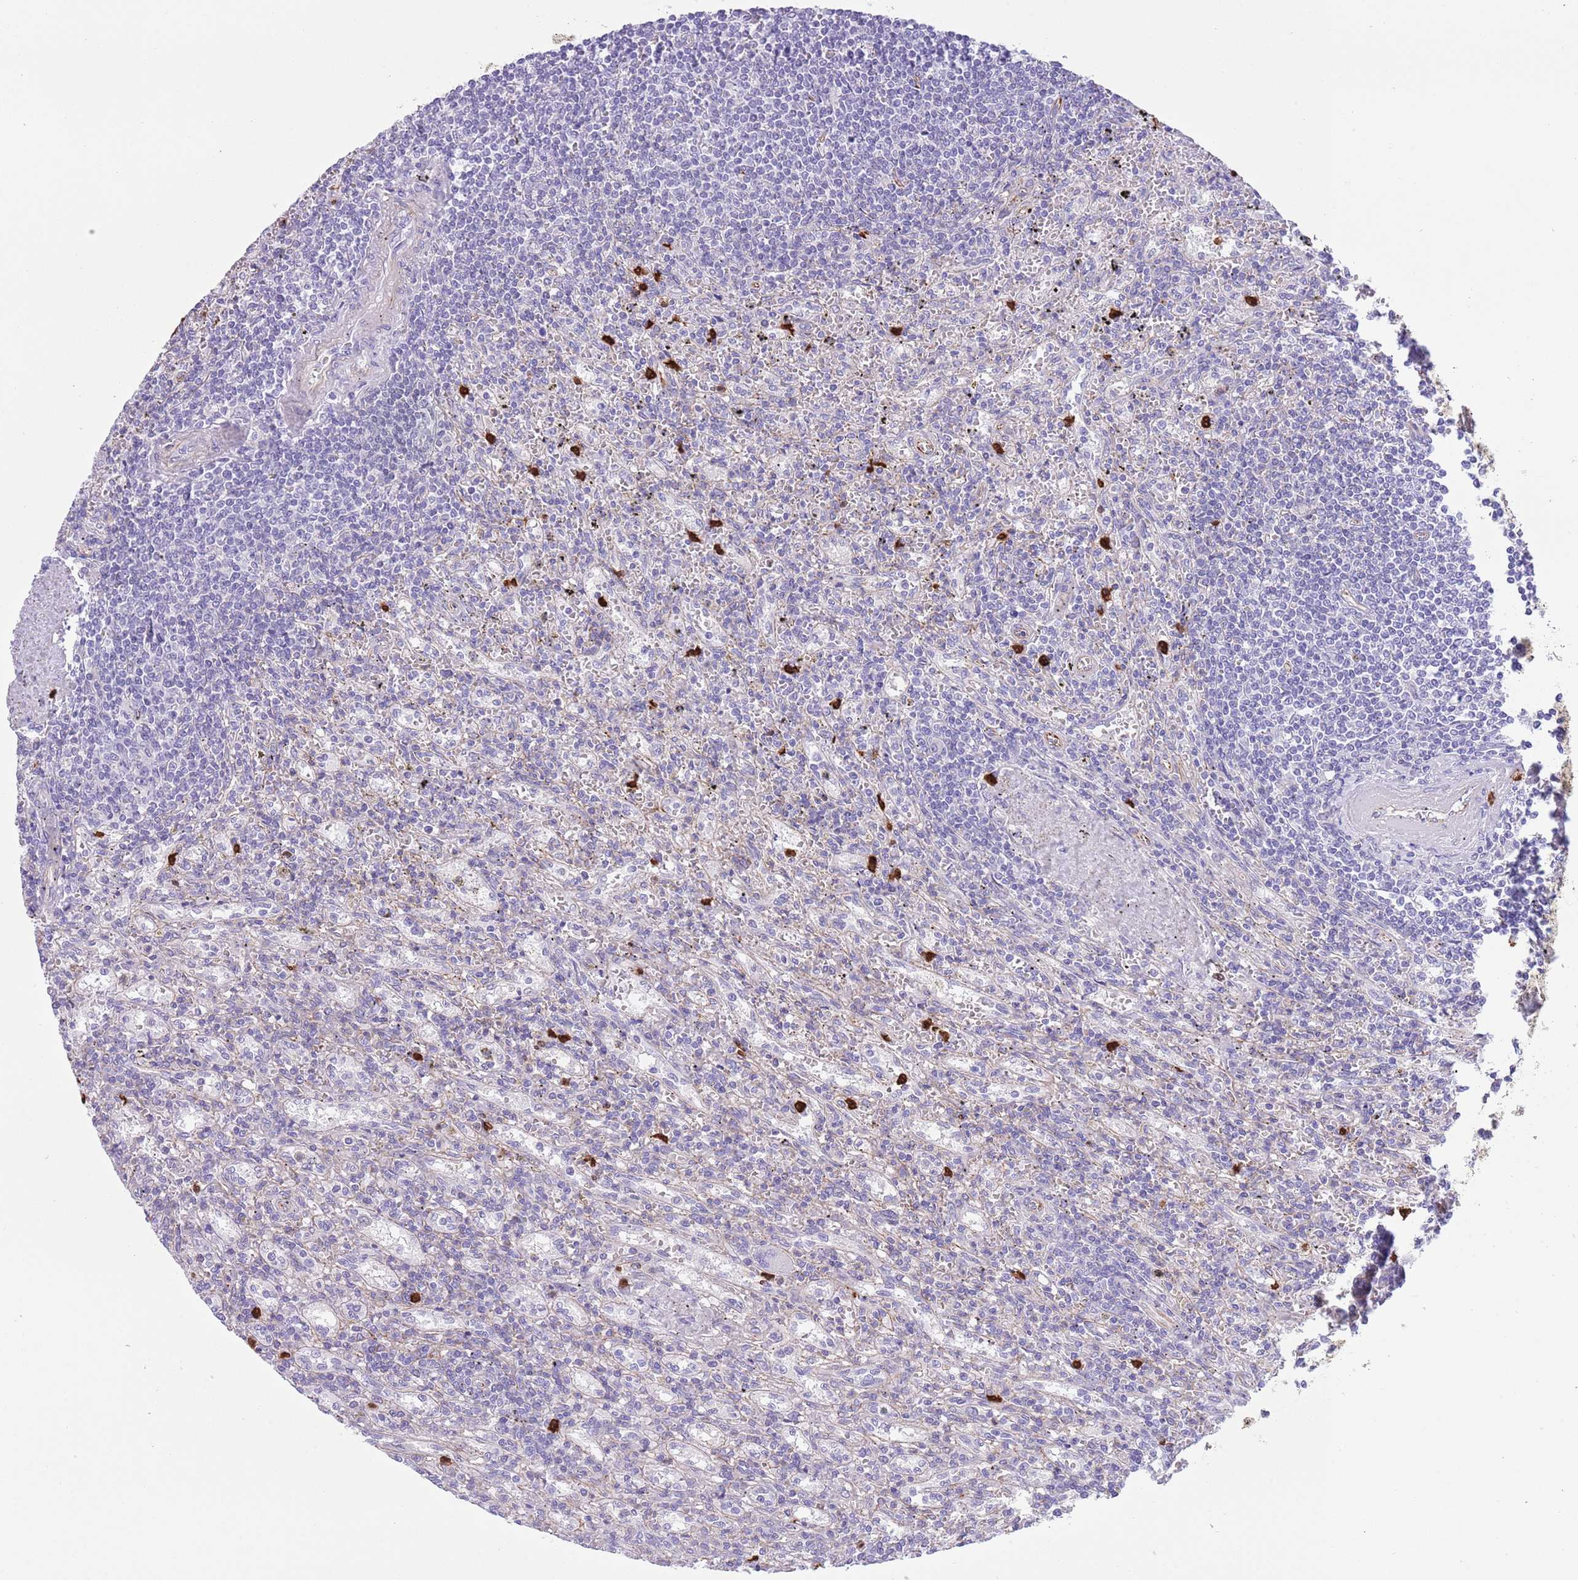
{"staining": {"intensity": "negative", "quantity": "none", "location": "none"}, "tissue": "lymphoma", "cell_type": "Tumor cells", "image_type": "cancer", "snomed": [{"axis": "morphology", "description": "Malignant lymphoma, non-Hodgkin's type, Low grade"}, {"axis": "topography", "description": "Spleen"}], "caption": "High power microscopy histopathology image of an immunohistochemistry (IHC) micrograph of lymphoma, revealing no significant staining in tumor cells.", "gene": "TSGA13", "patient": {"sex": "male", "age": 76}}